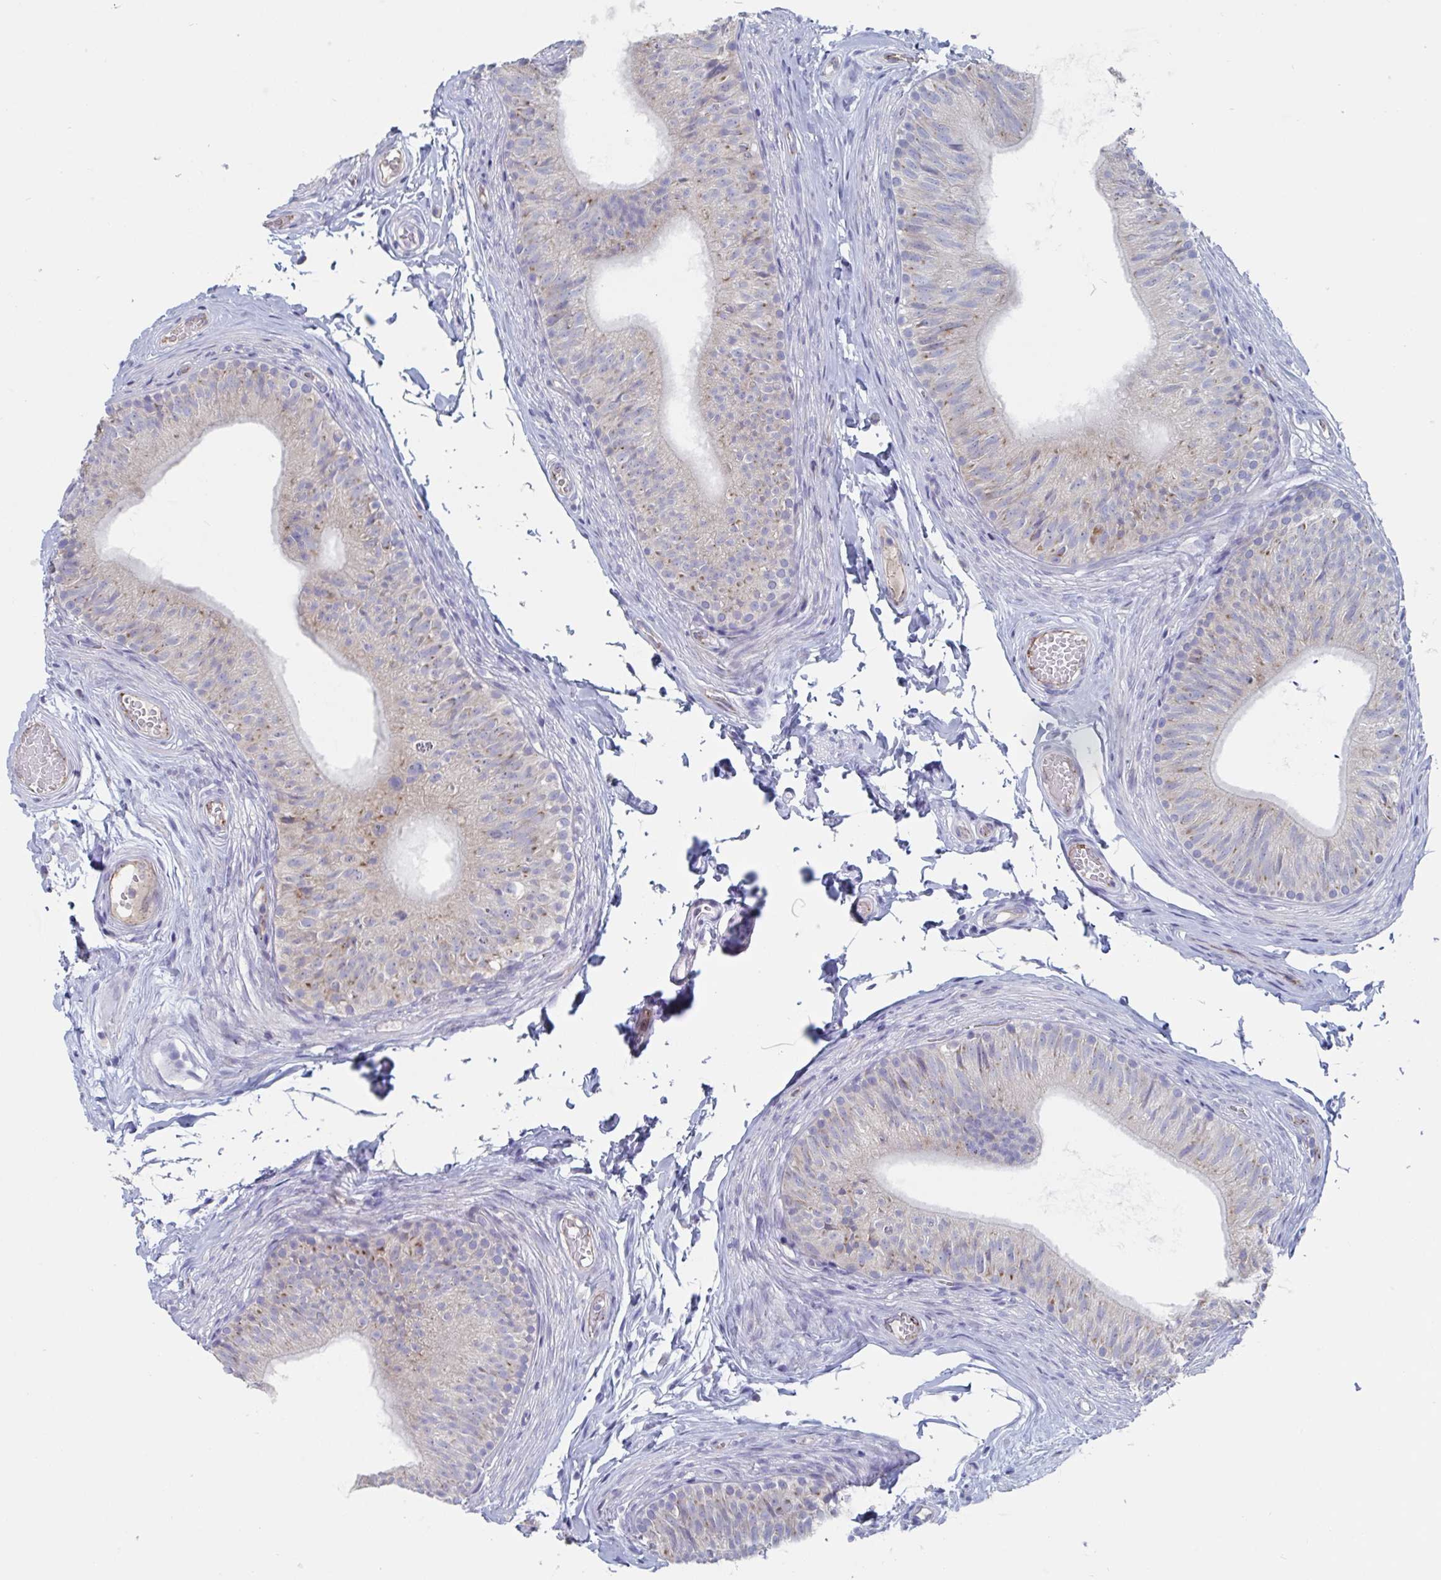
{"staining": {"intensity": "moderate", "quantity": "<25%", "location": "cytoplasmic/membranous"}, "tissue": "epididymis", "cell_type": "Glandular cells", "image_type": "normal", "snomed": [{"axis": "morphology", "description": "Normal tissue, NOS"}, {"axis": "topography", "description": "Epididymis, spermatic cord, NOS"}, {"axis": "topography", "description": "Epididymis"}, {"axis": "topography", "description": "Peripheral nerve tissue"}], "caption": "About <25% of glandular cells in unremarkable epididymis show moderate cytoplasmic/membranous protein expression as visualized by brown immunohistochemical staining.", "gene": "ABHD16A", "patient": {"sex": "male", "age": 29}}